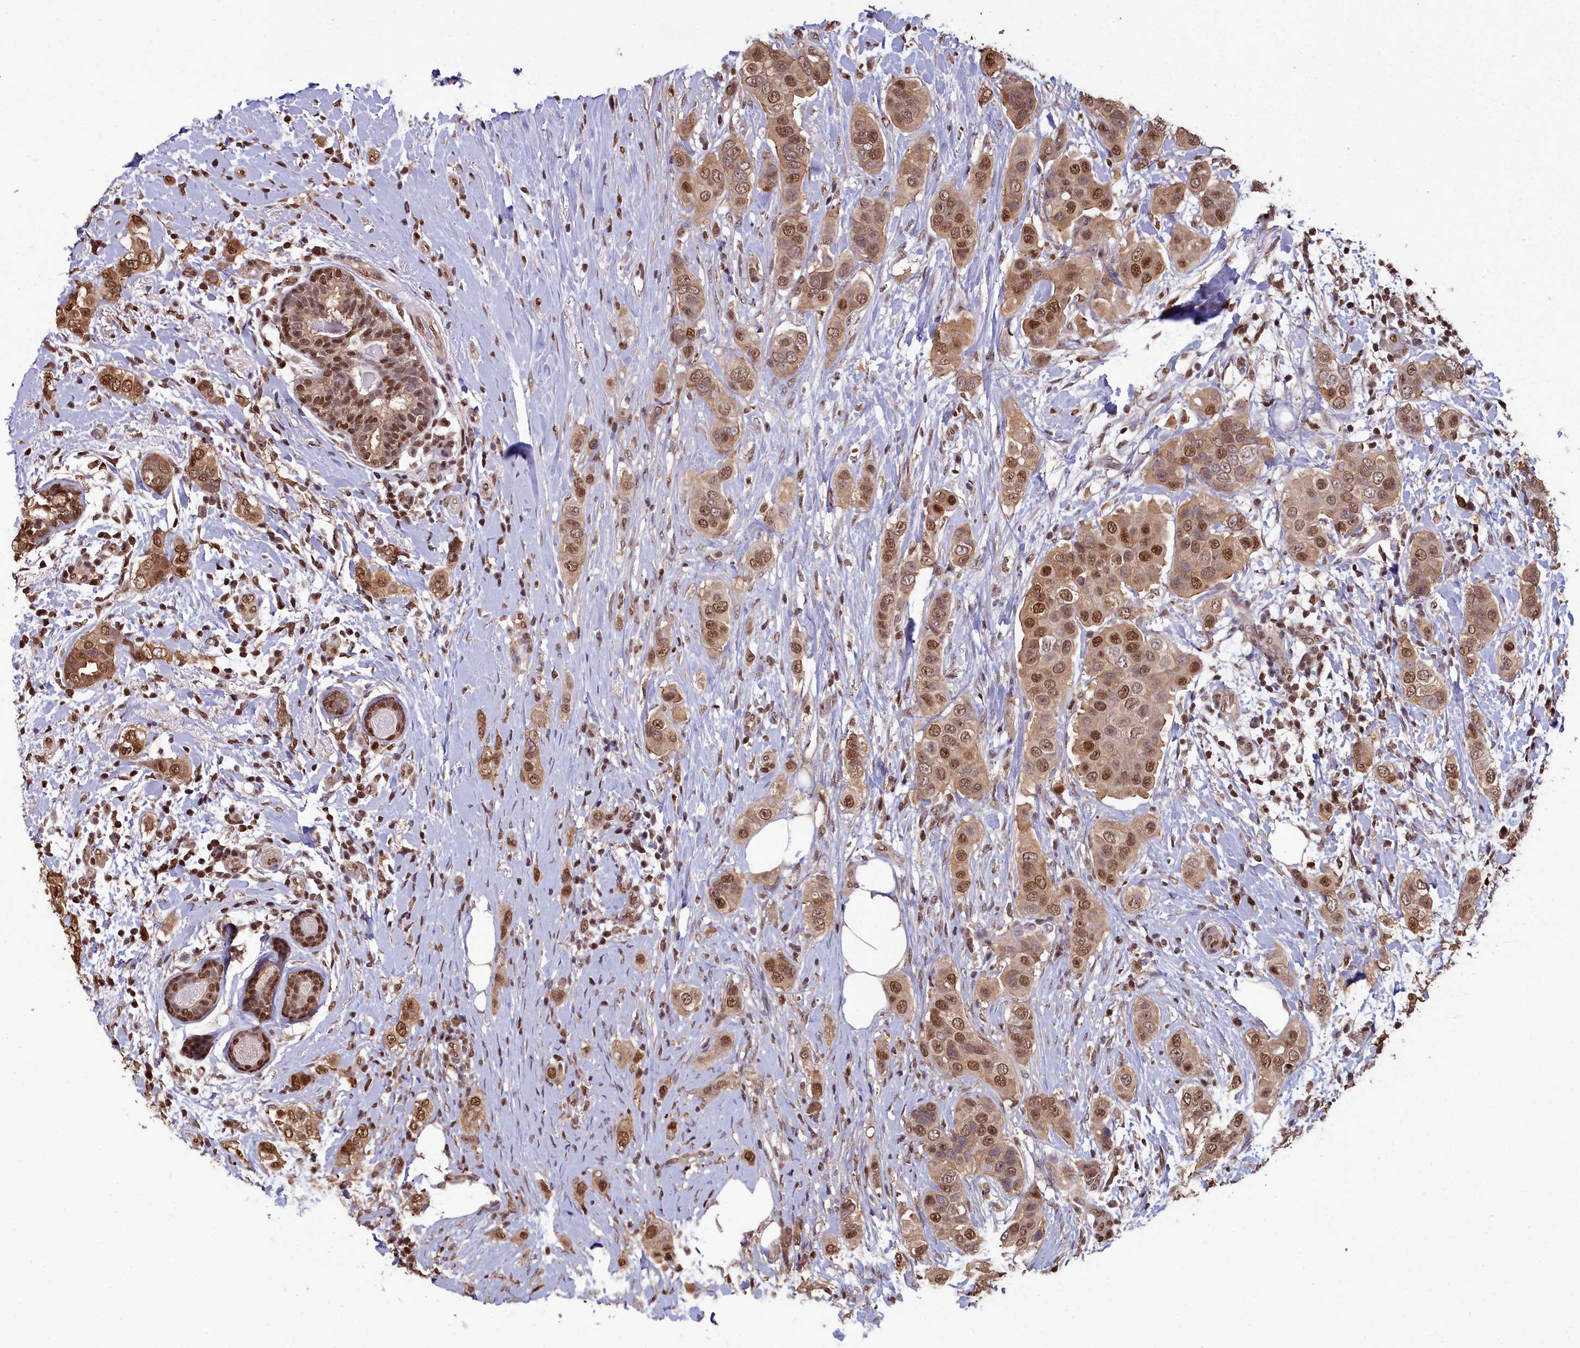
{"staining": {"intensity": "moderate", "quantity": ">75%", "location": "cytoplasmic/membranous,nuclear"}, "tissue": "breast cancer", "cell_type": "Tumor cells", "image_type": "cancer", "snomed": [{"axis": "morphology", "description": "Lobular carcinoma"}, {"axis": "topography", "description": "Breast"}], "caption": "Breast lobular carcinoma tissue demonstrates moderate cytoplasmic/membranous and nuclear positivity in approximately >75% of tumor cells", "gene": "GAPDH", "patient": {"sex": "female", "age": 51}}